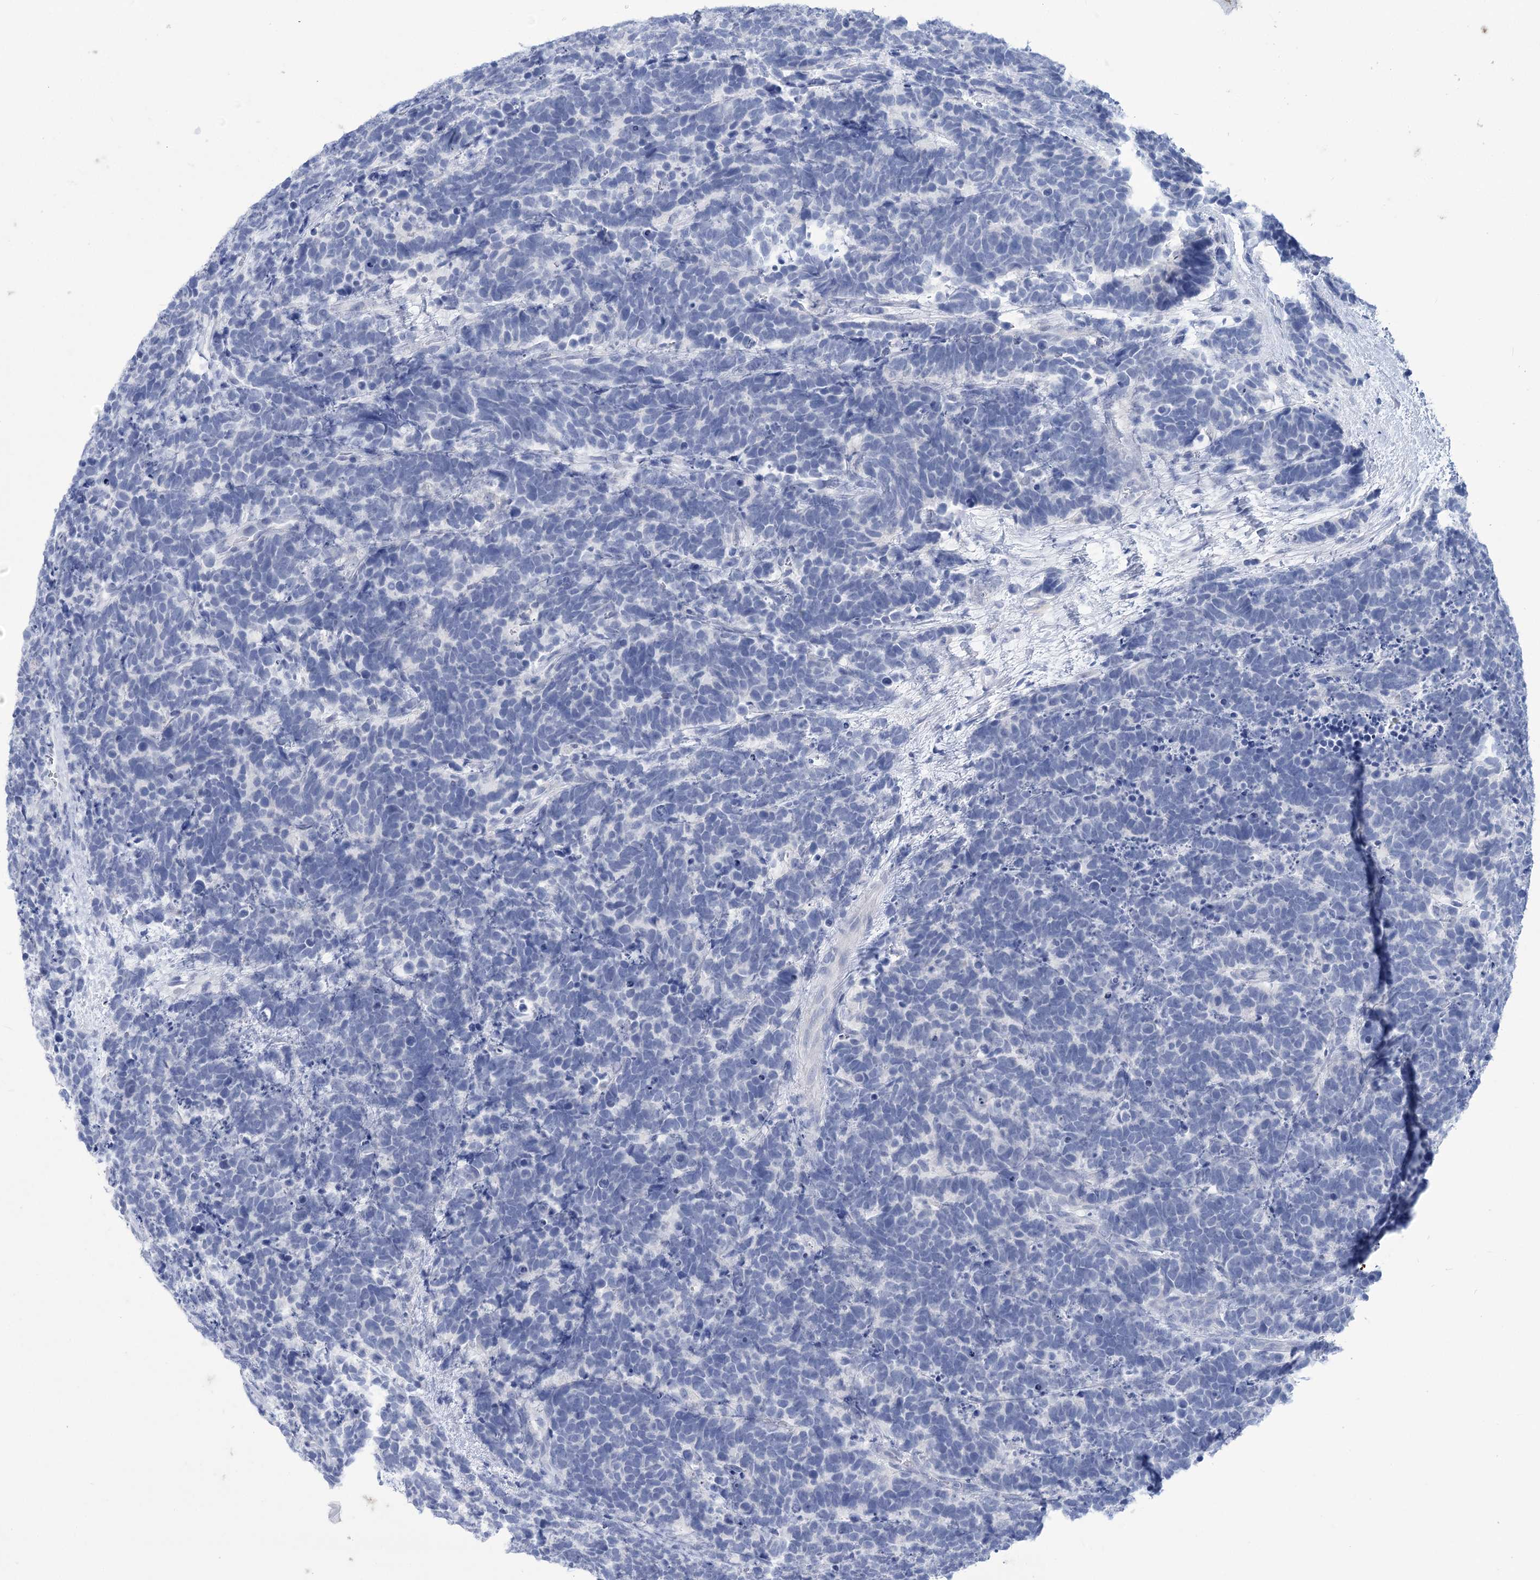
{"staining": {"intensity": "negative", "quantity": "none", "location": "none"}, "tissue": "carcinoid", "cell_type": "Tumor cells", "image_type": "cancer", "snomed": [{"axis": "morphology", "description": "Carcinoma, NOS"}, {"axis": "morphology", "description": "Carcinoid, malignant, NOS"}, {"axis": "topography", "description": "Urinary bladder"}], "caption": "Immunohistochemistry of carcinoid (malignant) demonstrates no expression in tumor cells.", "gene": "PBLD", "patient": {"sex": "male", "age": 57}}